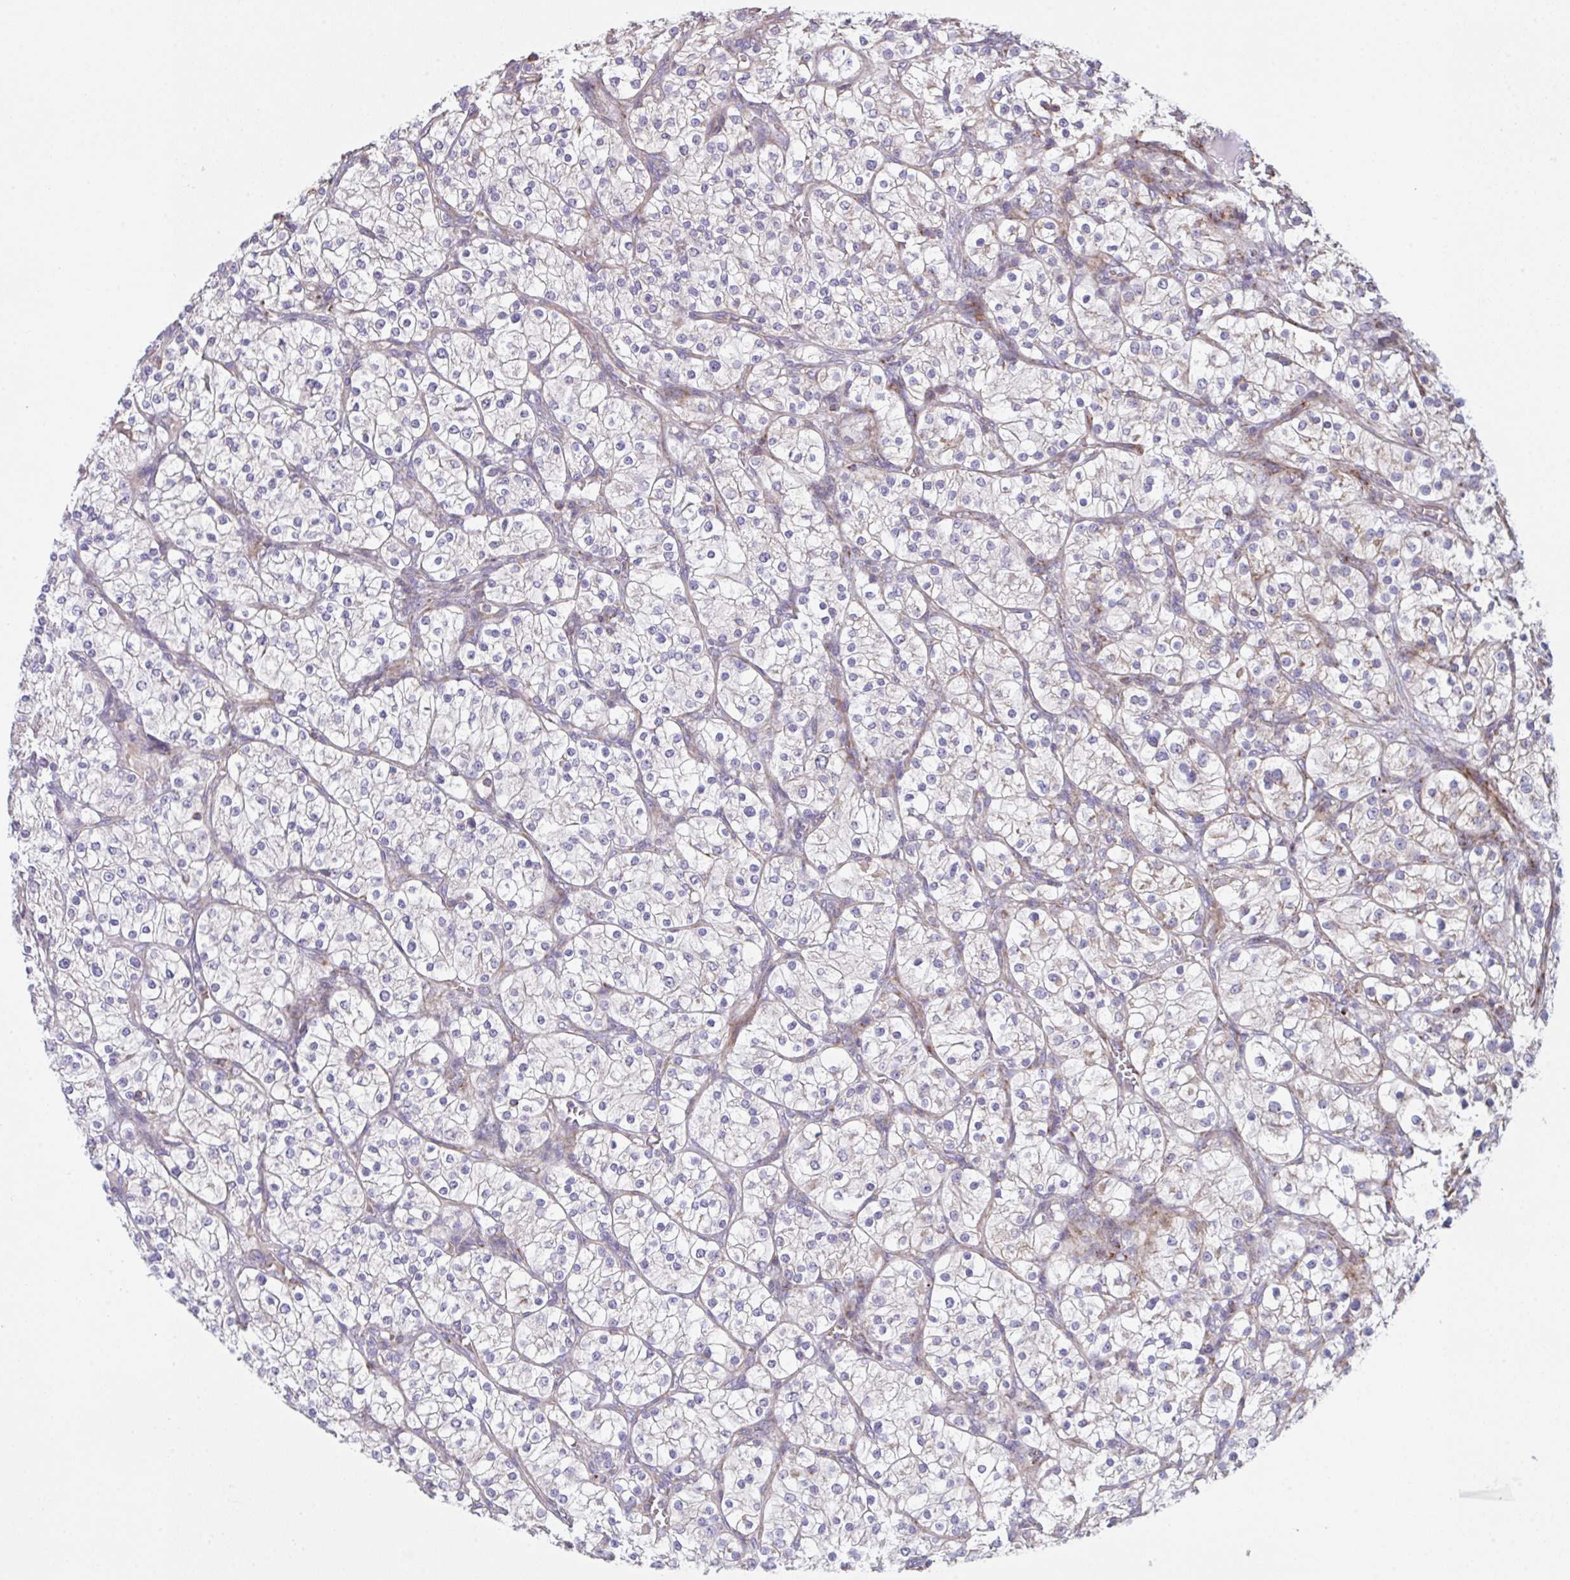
{"staining": {"intensity": "negative", "quantity": "none", "location": "none"}, "tissue": "renal cancer", "cell_type": "Tumor cells", "image_type": "cancer", "snomed": [{"axis": "morphology", "description": "Adenocarcinoma, NOS"}, {"axis": "topography", "description": "Kidney"}], "caption": "IHC histopathology image of human adenocarcinoma (renal) stained for a protein (brown), which reveals no expression in tumor cells.", "gene": "MICOS10", "patient": {"sex": "male", "age": 80}}